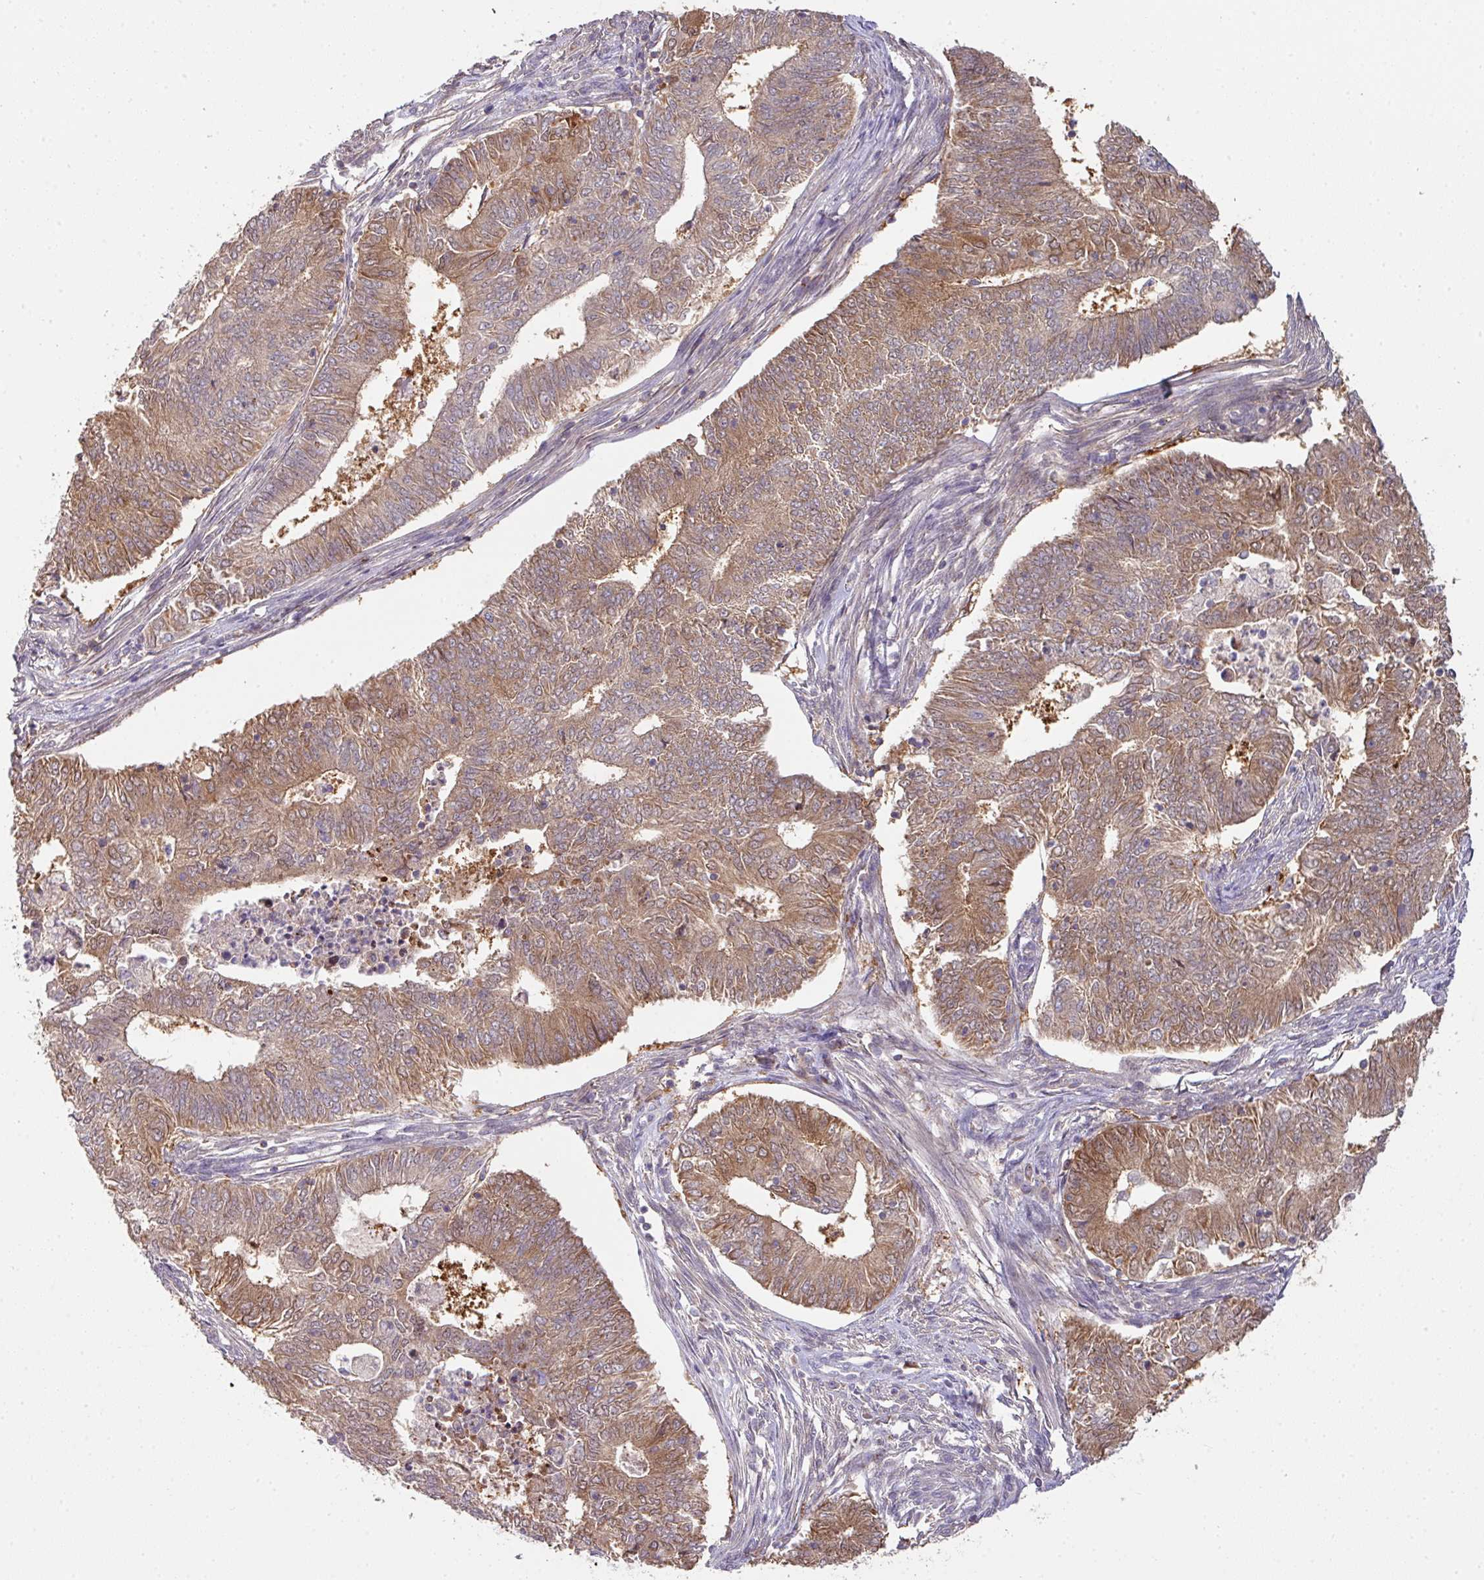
{"staining": {"intensity": "moderate", "quantity": ">75%", "location": "cytoplasmic/membranous"}, "tissue": "endometrial cancer", "cell_type": "Tumor cells", "image_type": "cancer", "snomed": [{"axis": "morphology", "description": "Adenocarcinoma, NOS"}, {"axis": "topography", "description": "Endometrium"}], "caption": "High-magnification brightfield microscopy of adenocarcinoma (endometrial) stained with DAB (3,3'-diaminobenzidine) (brown) and counterstained with hematoxylin (blue). tumor cells exhibit moderate cytoplasmic/membranous expression is seen in about>75% of cells.", "gene": "SLAMF6", "patient": {"sex": "female", "age": 62}}